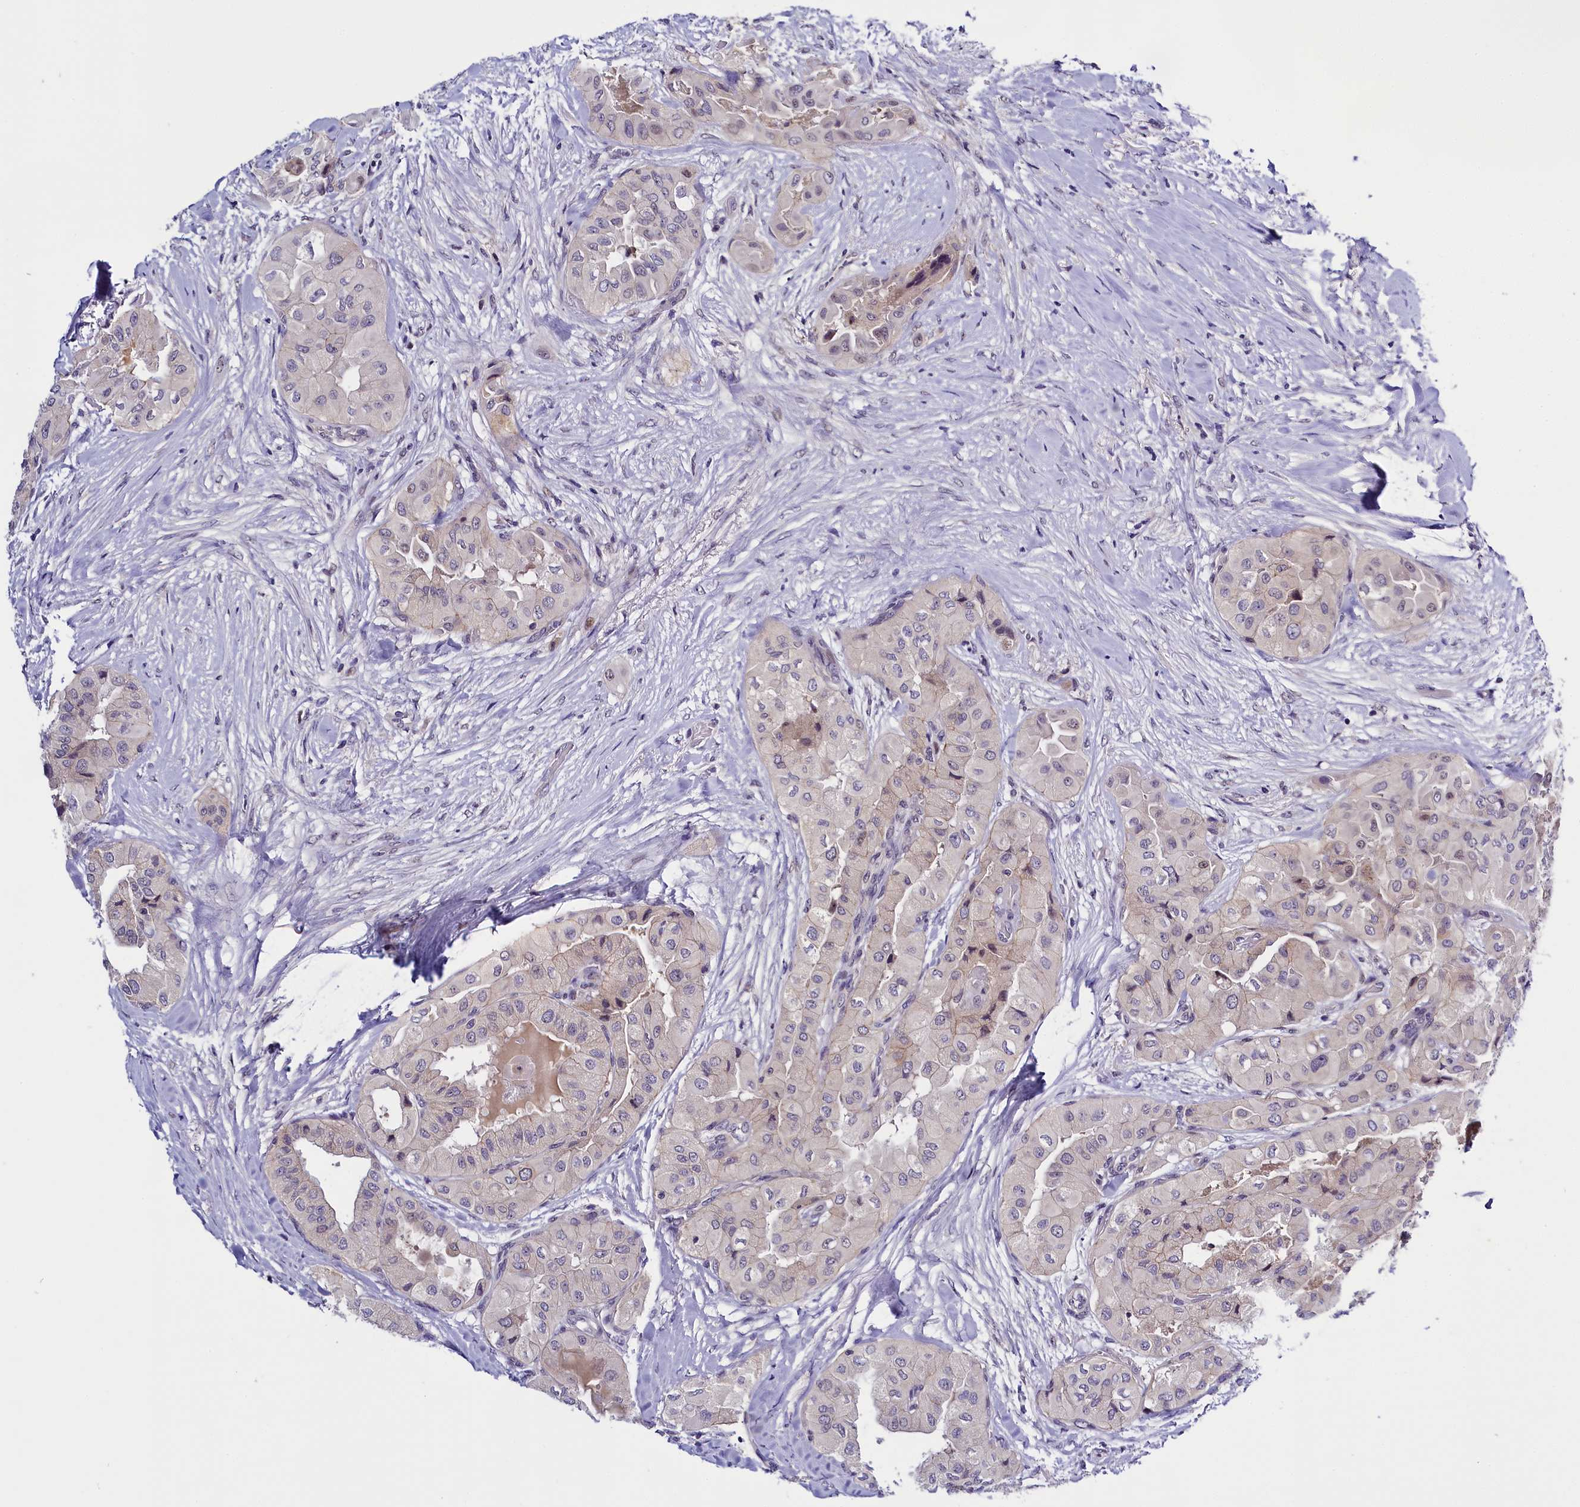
{"staining": {"intensity": "weak", "quantity": "<25%", "location": "cytoplasmic/membranous"}, "tissue": "thyroid cancer", "cell_type": "Tumor cells", "image_type": "cancer", "snomed": [{"axis": "morphology", "description": "Normal tissue, NOS"}, {"axis": "morphology", "description": "Papillary adenocarcinoma, NOS"}, {"axis": "topography", "description": "Thyroid gland"}], "caption": "High magnification brightfield microscopy of thyroid cancer stained with DAB (3,3'-diaminobenzidine) (brown) and counterstained with hematoxylin (blue): tumor cells show no significant staining. The staining is performed using DAB (3,3'-diaminobenzidine) brown chromogen with nuclei counter-stained in using hematoxylin.", "gene": "ENKD1", "patient": {"sex": "female", "age": 59}}